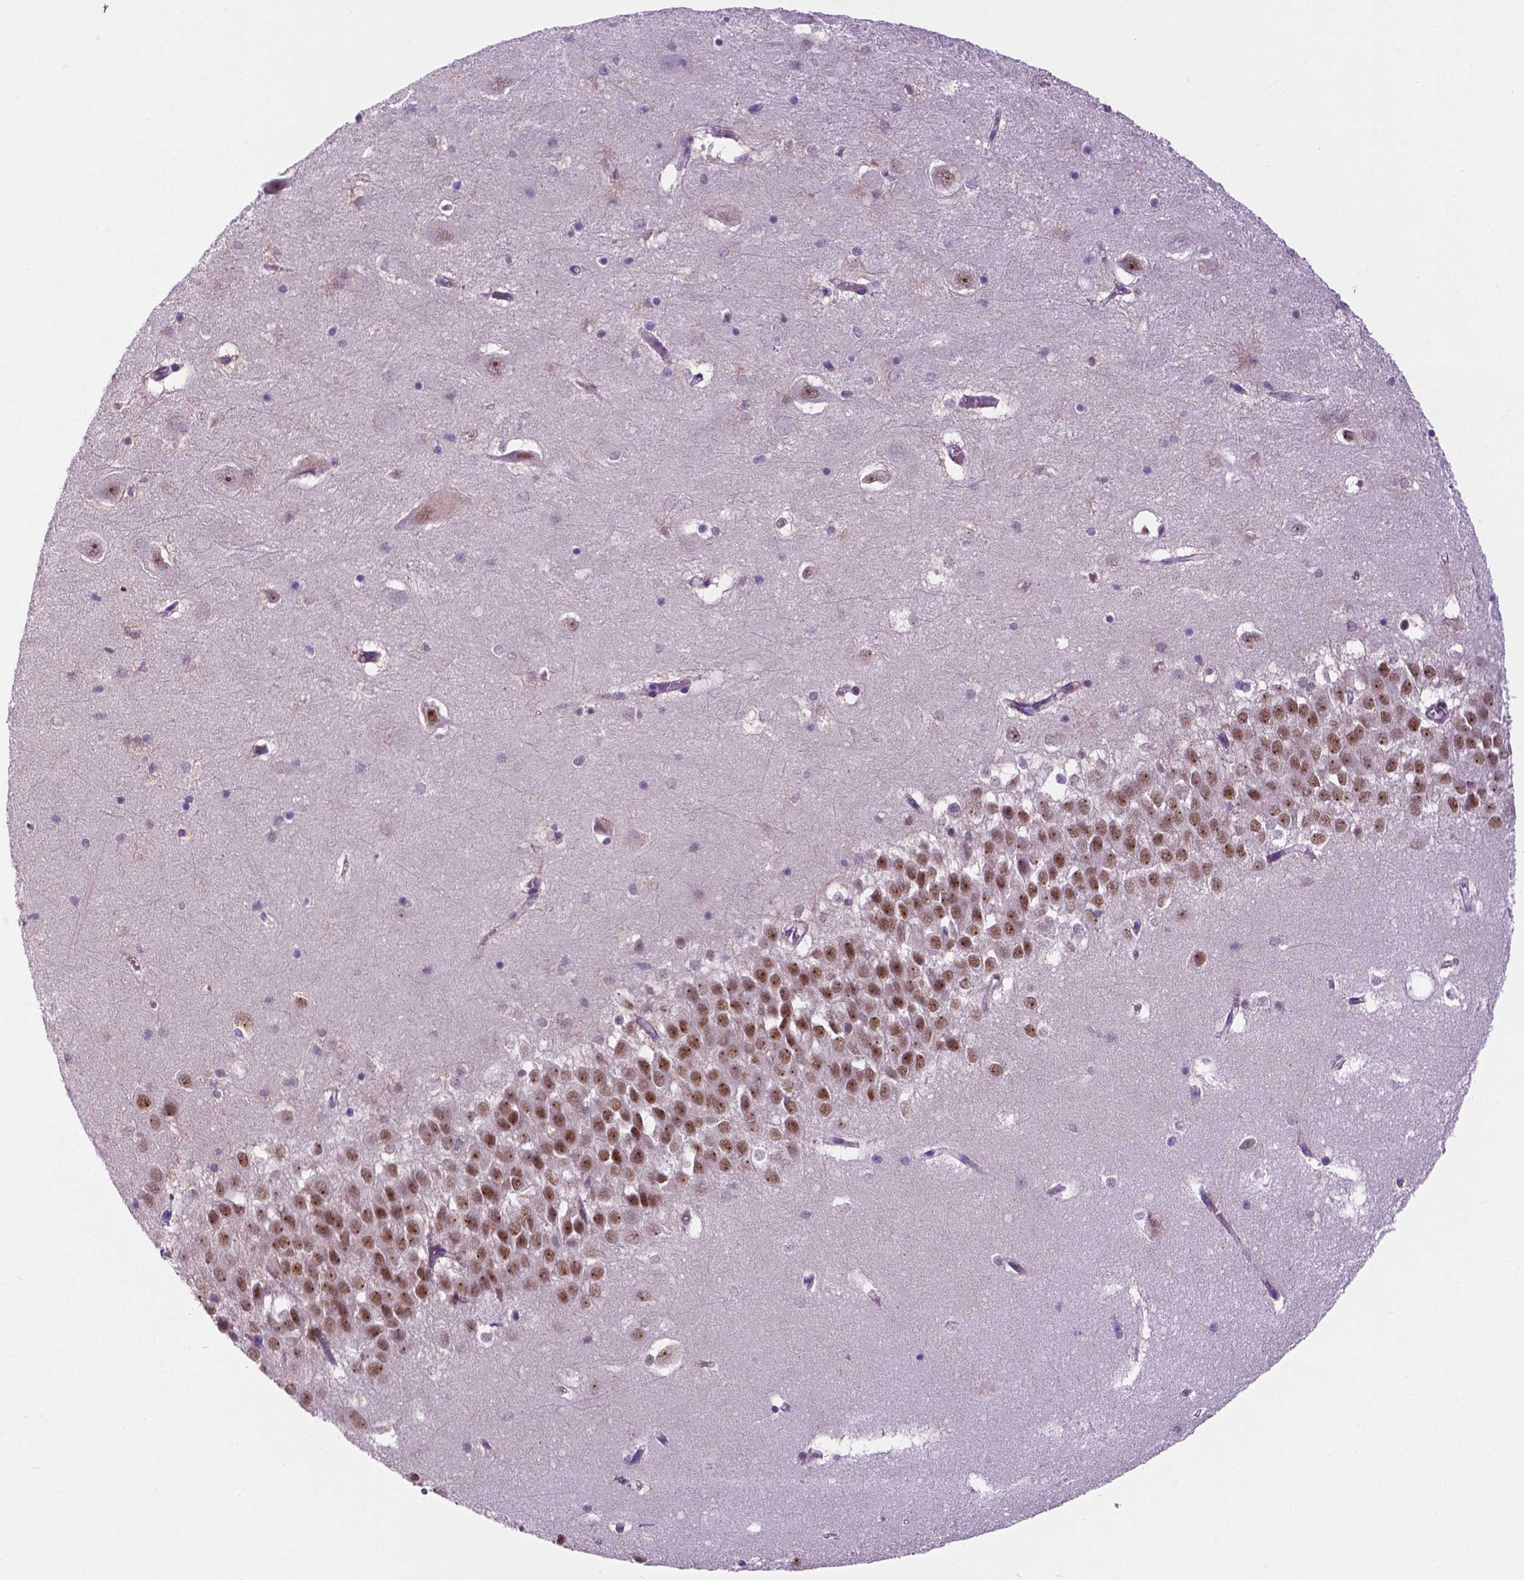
{"staining": {"intensity": "negative", "quantity": "none", "location": "none"}, "tissue": "hippocampus", "cell_type": "Glial cells", "image_type": "normal", "snomed": [{"axis": "morphology", "description": "Normal tissue, NOS"}, {"axis": "topography", "description": "Hippocampus"}], "caption": "Glial cells show no significant staining in unremarkable hippocampus. Brightfield microscopy of IHC stained with DAB (3,3'-diaminobenzidine) (brown) and hematoxylin (blue), captured at high magnification.", "gene": "FAM50B", "patient": {"sex": "male", "age": 58}}